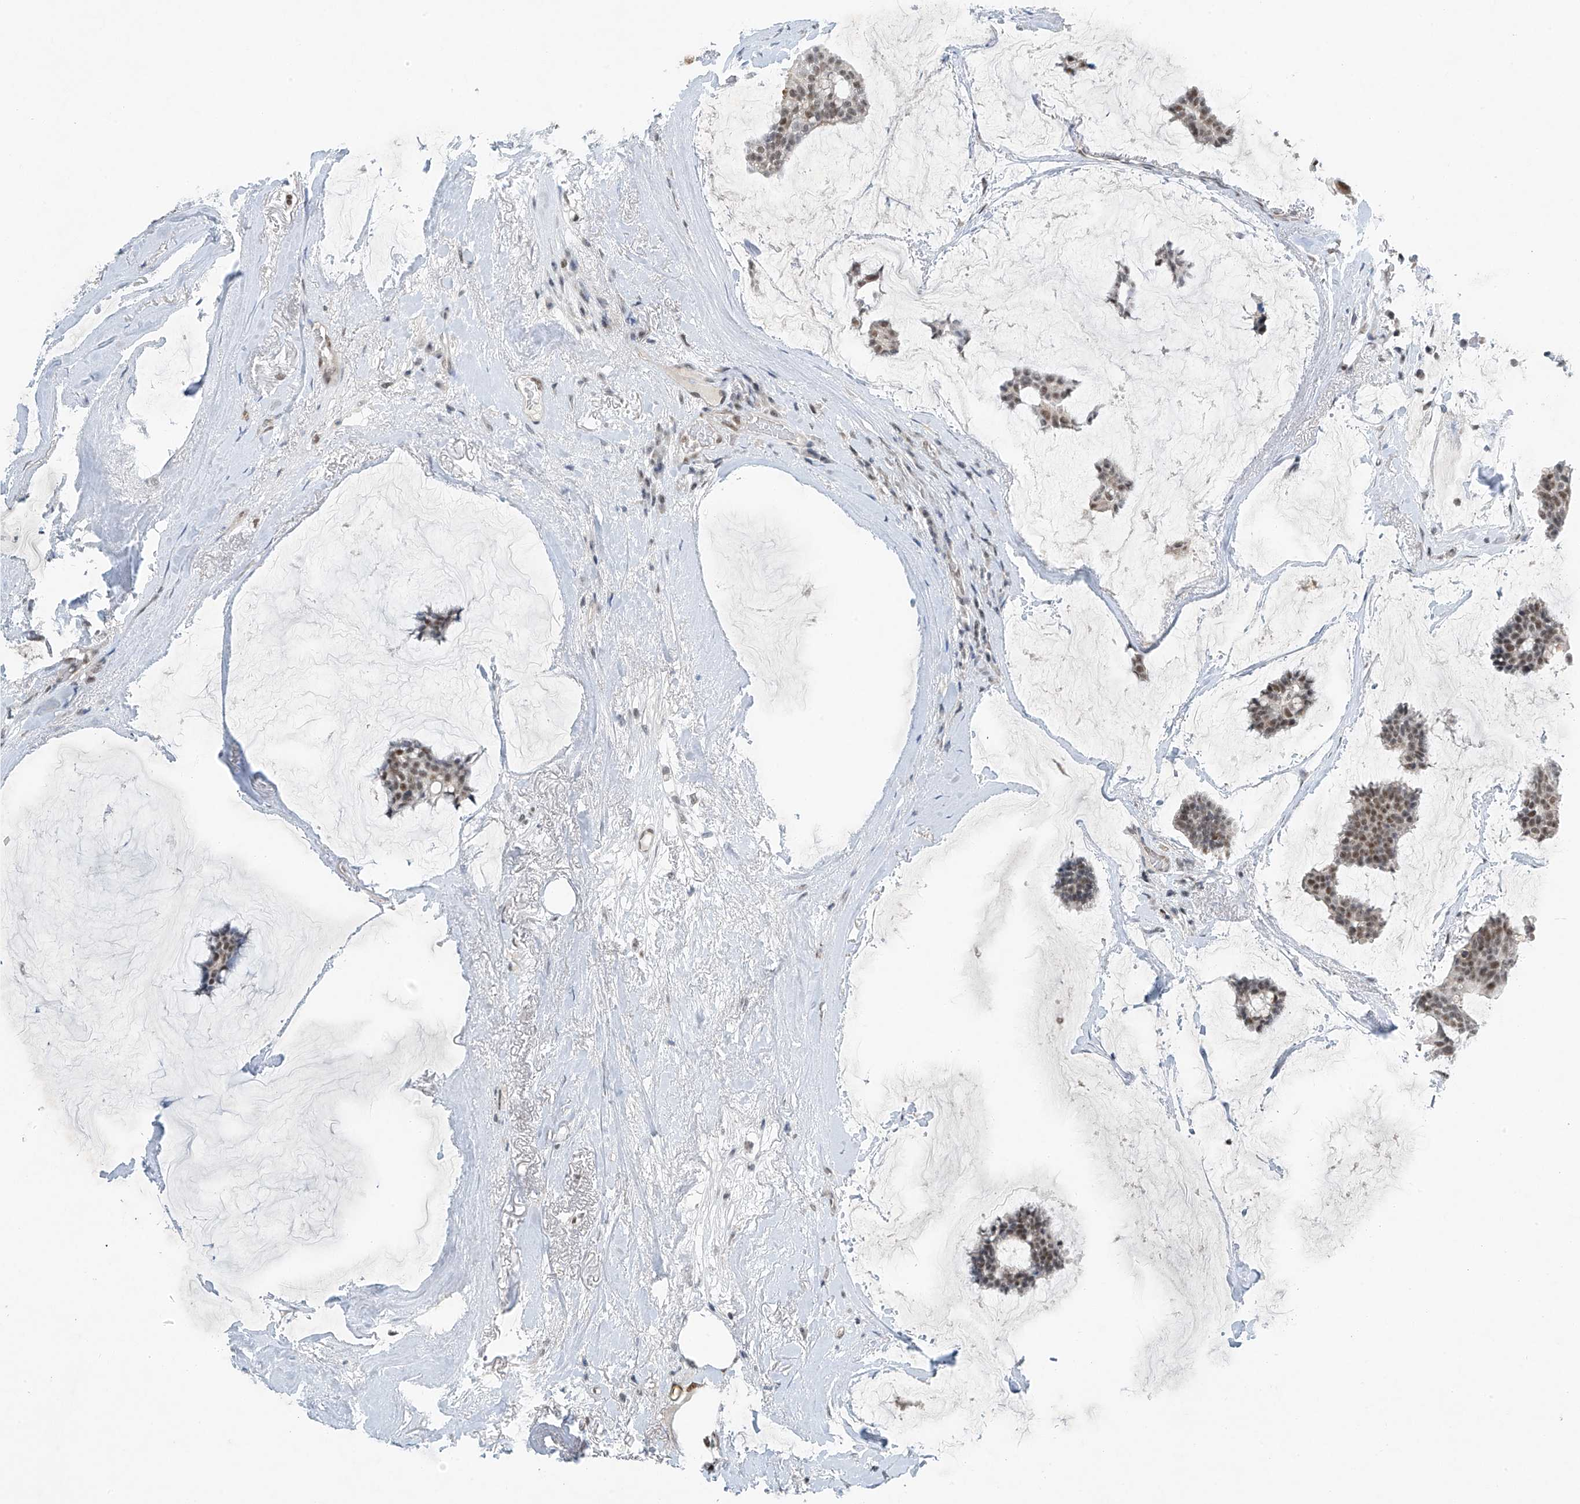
{"staining": {"intensity": "moderate", "quantity": ">75%", "location": "nuclear"}, "tissue": "breast cancer", "cell_type": "Tumor cells", "image_type": "cancer", "snomed": [{"axis": "morphology", "description": "Duct carcinoma"}, {"axis": "topography", "description": "Breast"}], "caption": "The micrograph reveals immunohistochemical staining of breast intraductal carcinoma. There is moderate nuclear expression is identified in about >75% of tumor cells.", "gene": "TAF8", "patient": {"sex": "female", "age": 93}}